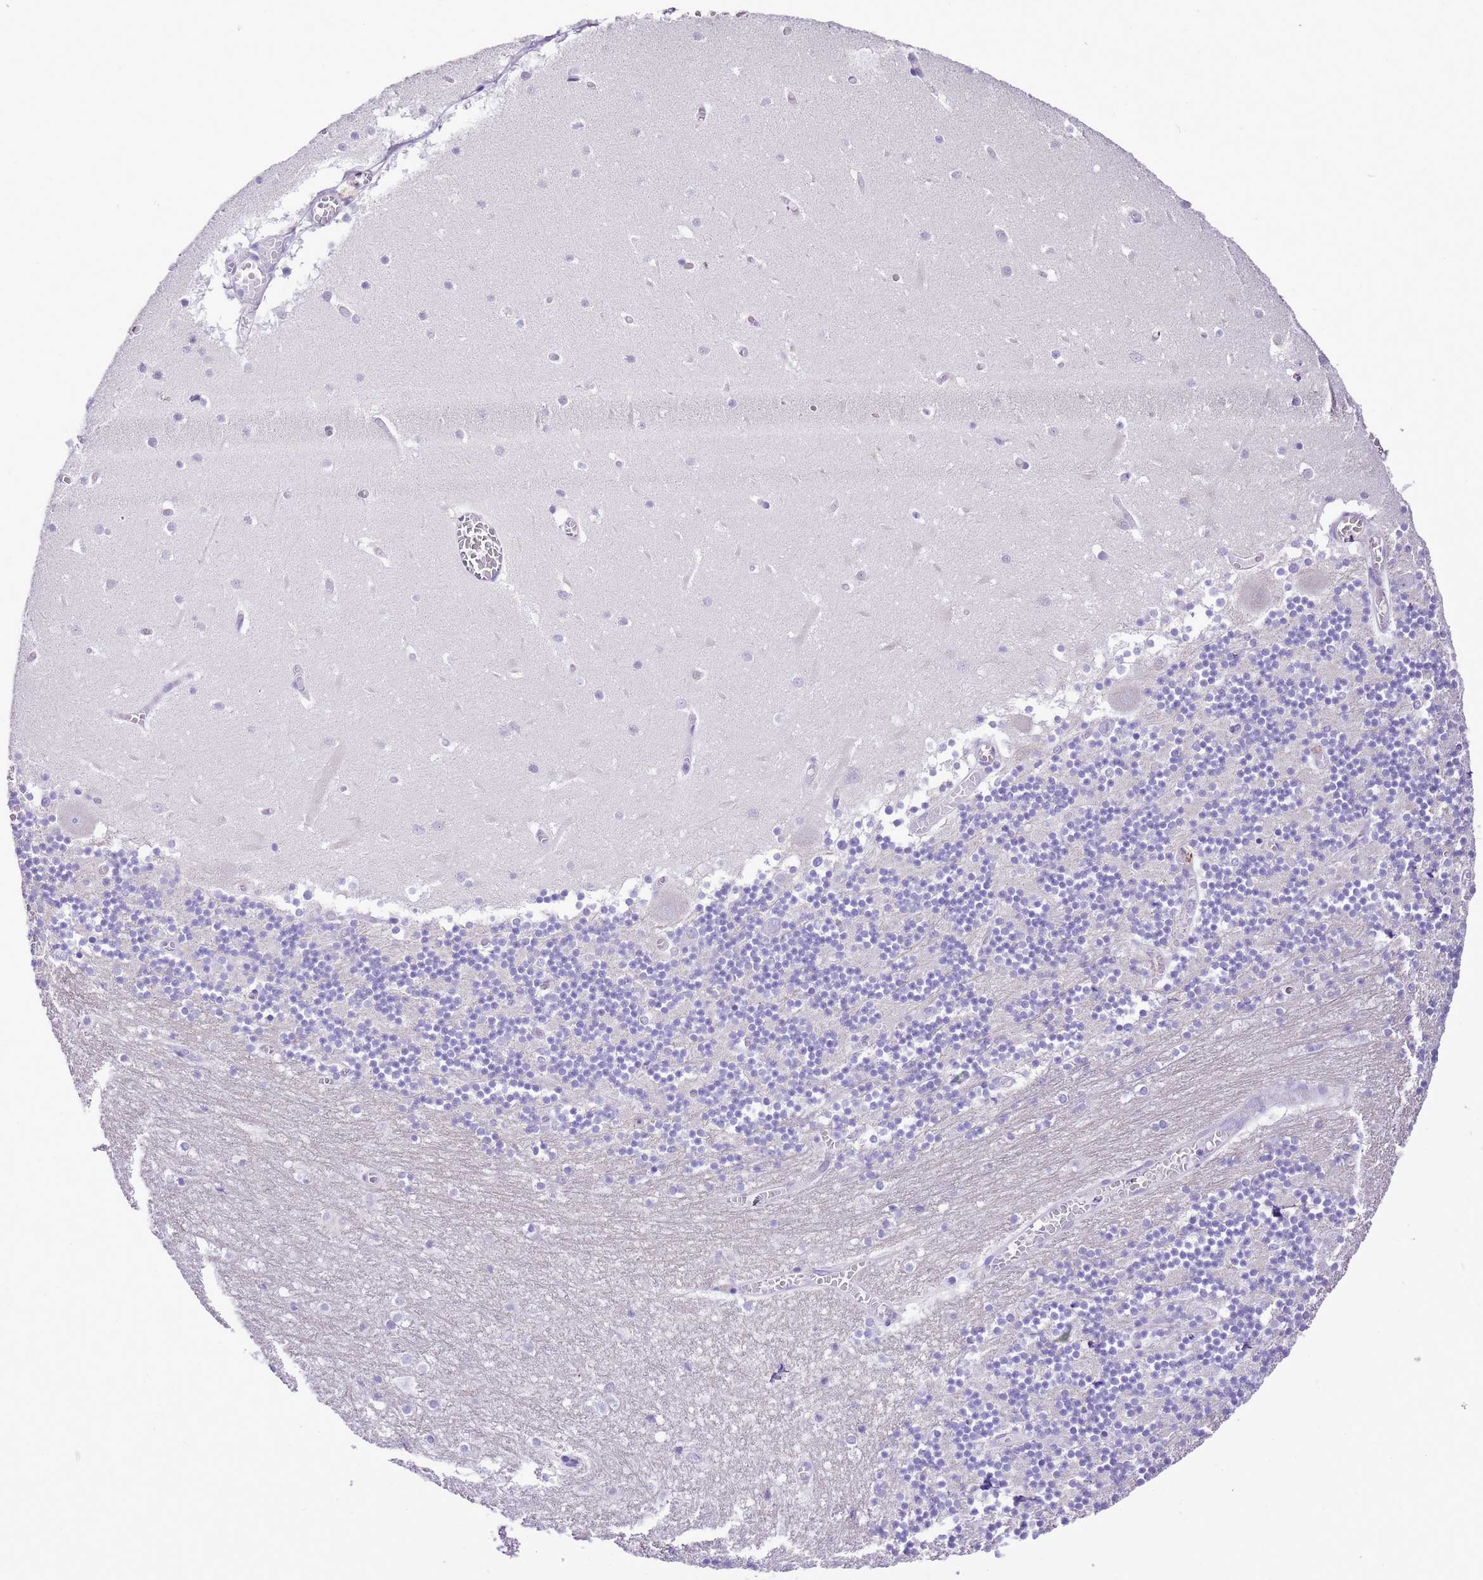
{"staining": {"intensity": "negative", "quantity": "none", "location": "none"}, "tissue": "cerebellum", "cell_type": "Cells in granular layer", "image_type": "normal", "snomed": [{"axis": "morphology", "description": "Normal tissue, NOS"}, {"axis": "topography", "description": "Cerebellum"}], "caption": "Immunohistochemistry (IHC) of normal cerebellum demonstrates no expression in cells in granular layer. (Stains: DAB IHC with hematoxylin counter stain, Microscopy: brightfield microscopy at high magnification).", "gene": "AAR2", "patient": {"sex": "female", "age": 28}}